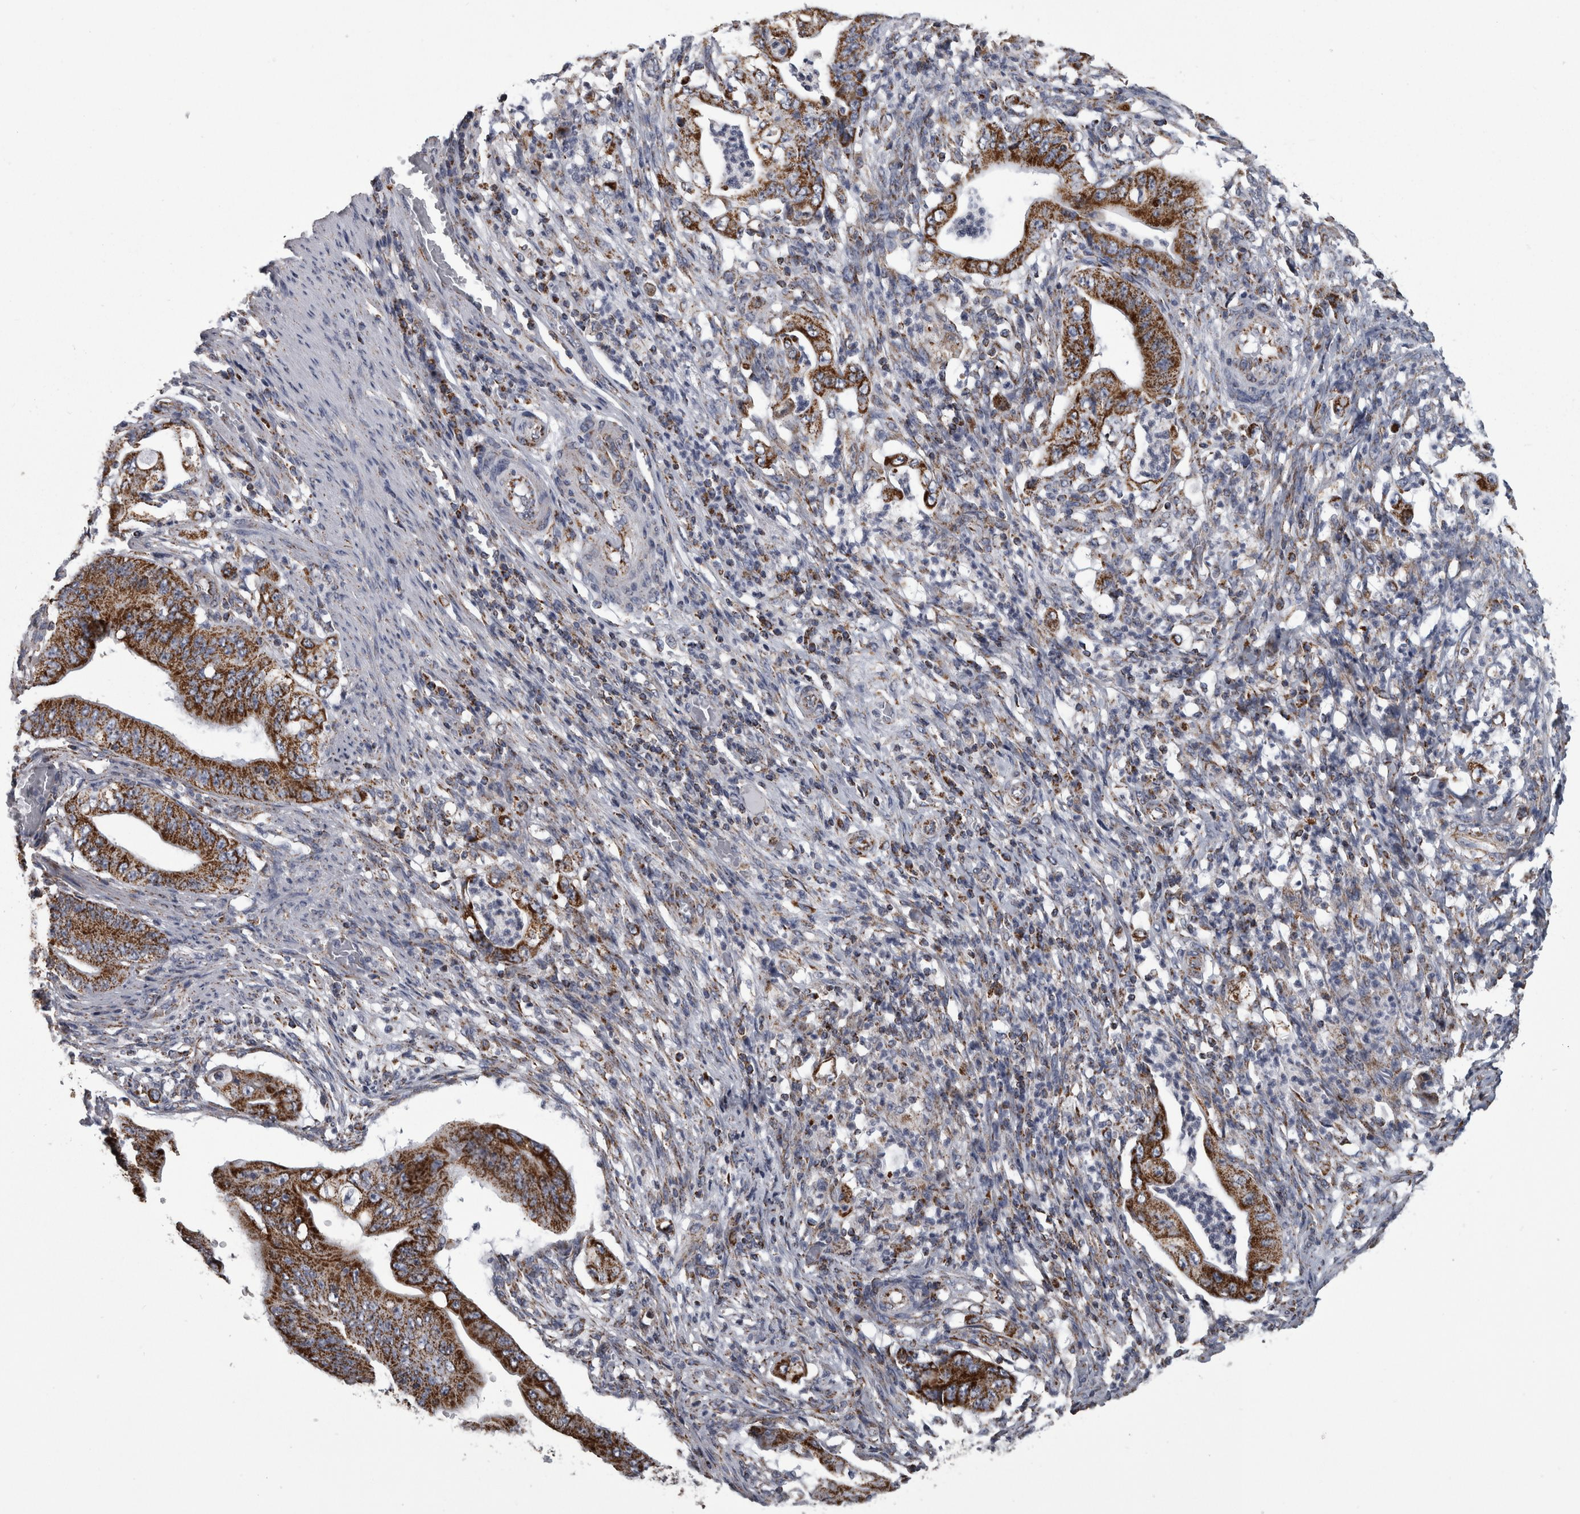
{"staining": {"intensity": "strong", "quantity": ">75%", "location": "cytoplasmic/membranous"}, "tissue": "stomach cancer", "cell_type": "Tumor cells", "image_type": "cancer", "snomed": [{"axis": "morphology", "description": "Adenocarcinoma, NOS"}, {"axis": "topography", "description": "Stomach"}], "caption": "IHC micrograph of stomach adenocarcinoma stained for a protein (brown), which exhibits high levels of strong cytoplasmic/membranous expression in approximately >75% of tumor cells.", "gene": "MDH2", "patient": {"sex": "female", "age": 73}}